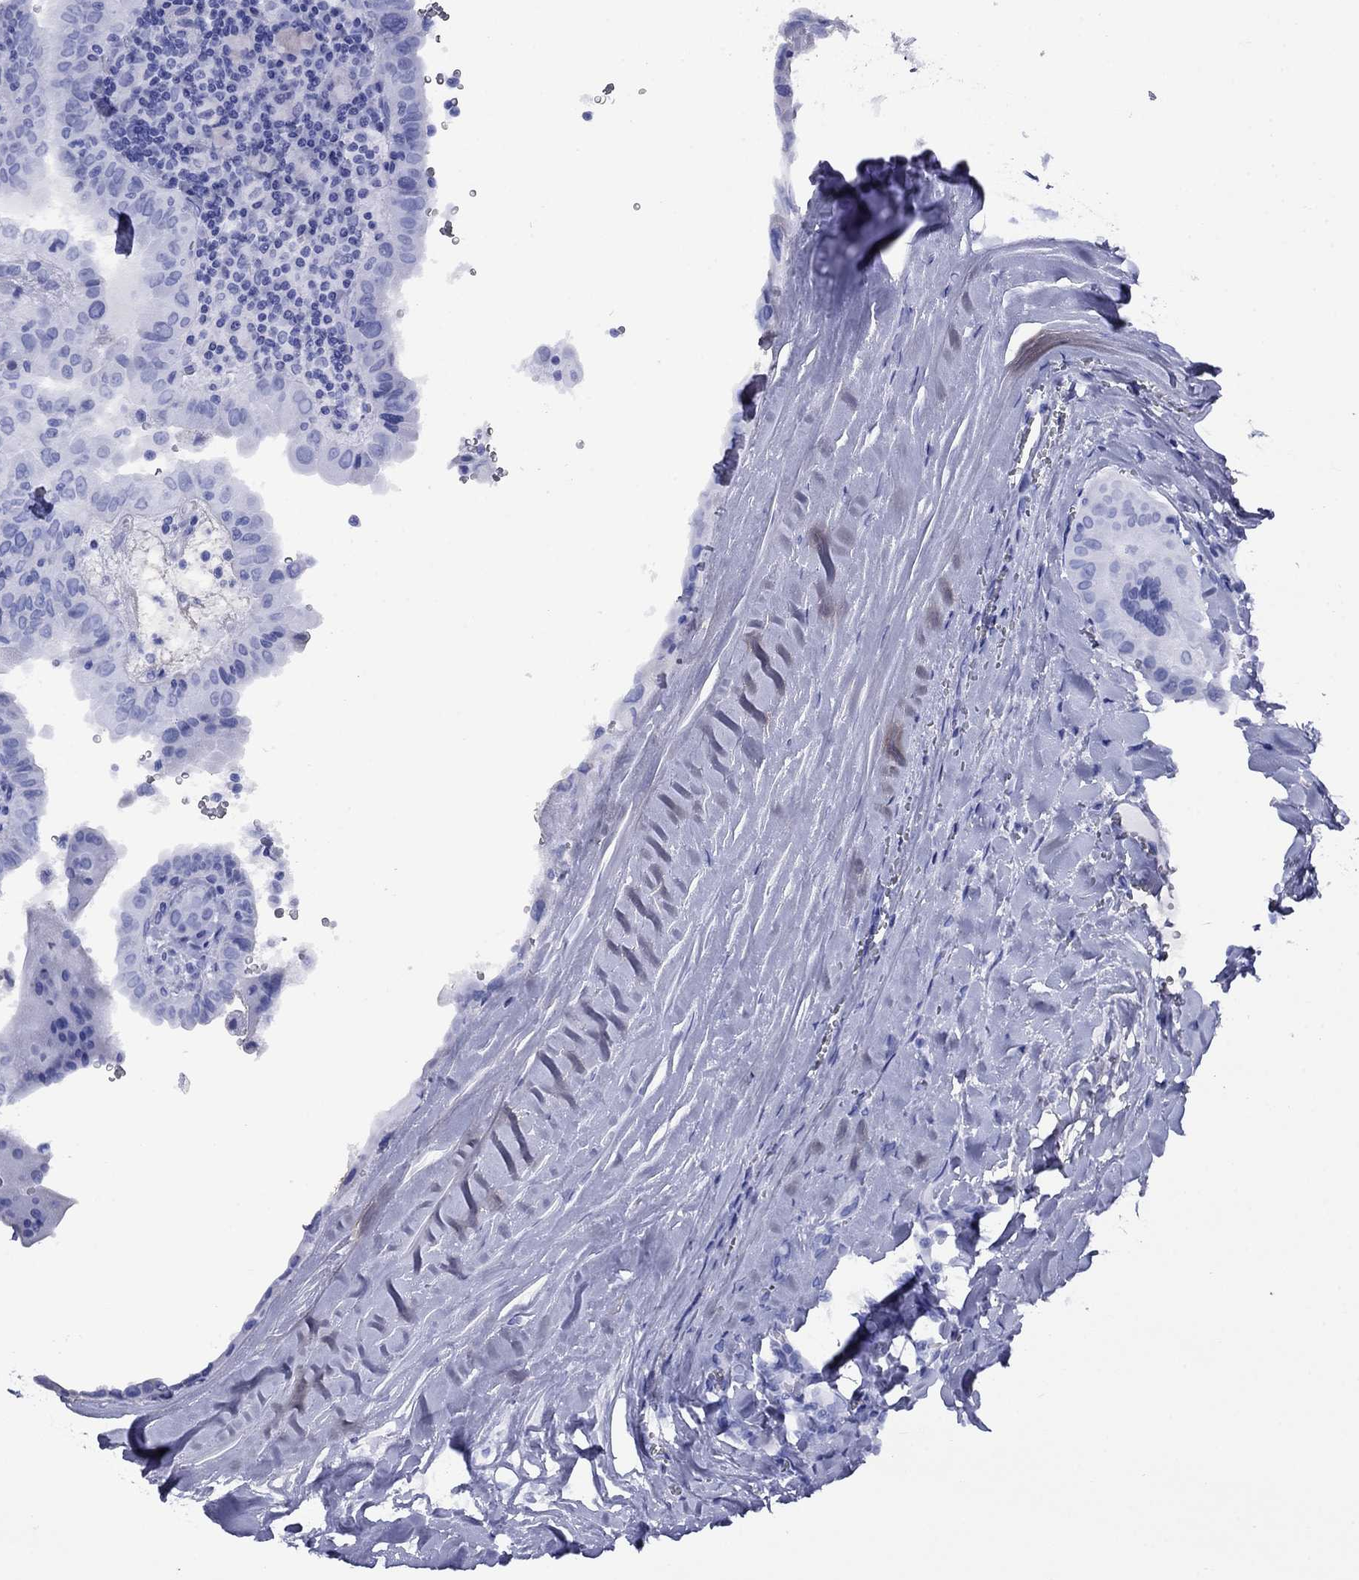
{"staining": {"intensity": "negative", "quantity": "none", "location": "none"}, "tissue": "thyroid cancer", "cell_type": "Tumor cells", "image_type": "cancer", "snomed": [{"axis": "morphology", "description": "Papillary adenocarcinoma, NOS"}, {"axis": "topography", "description": "Thyroid gland"}], "caption": "There is no significant expression in tumor cells of papillary adenocarcinoma (thyroid).", "gene": "APOA2", "patient": {"sex": "female", "age": 37}}